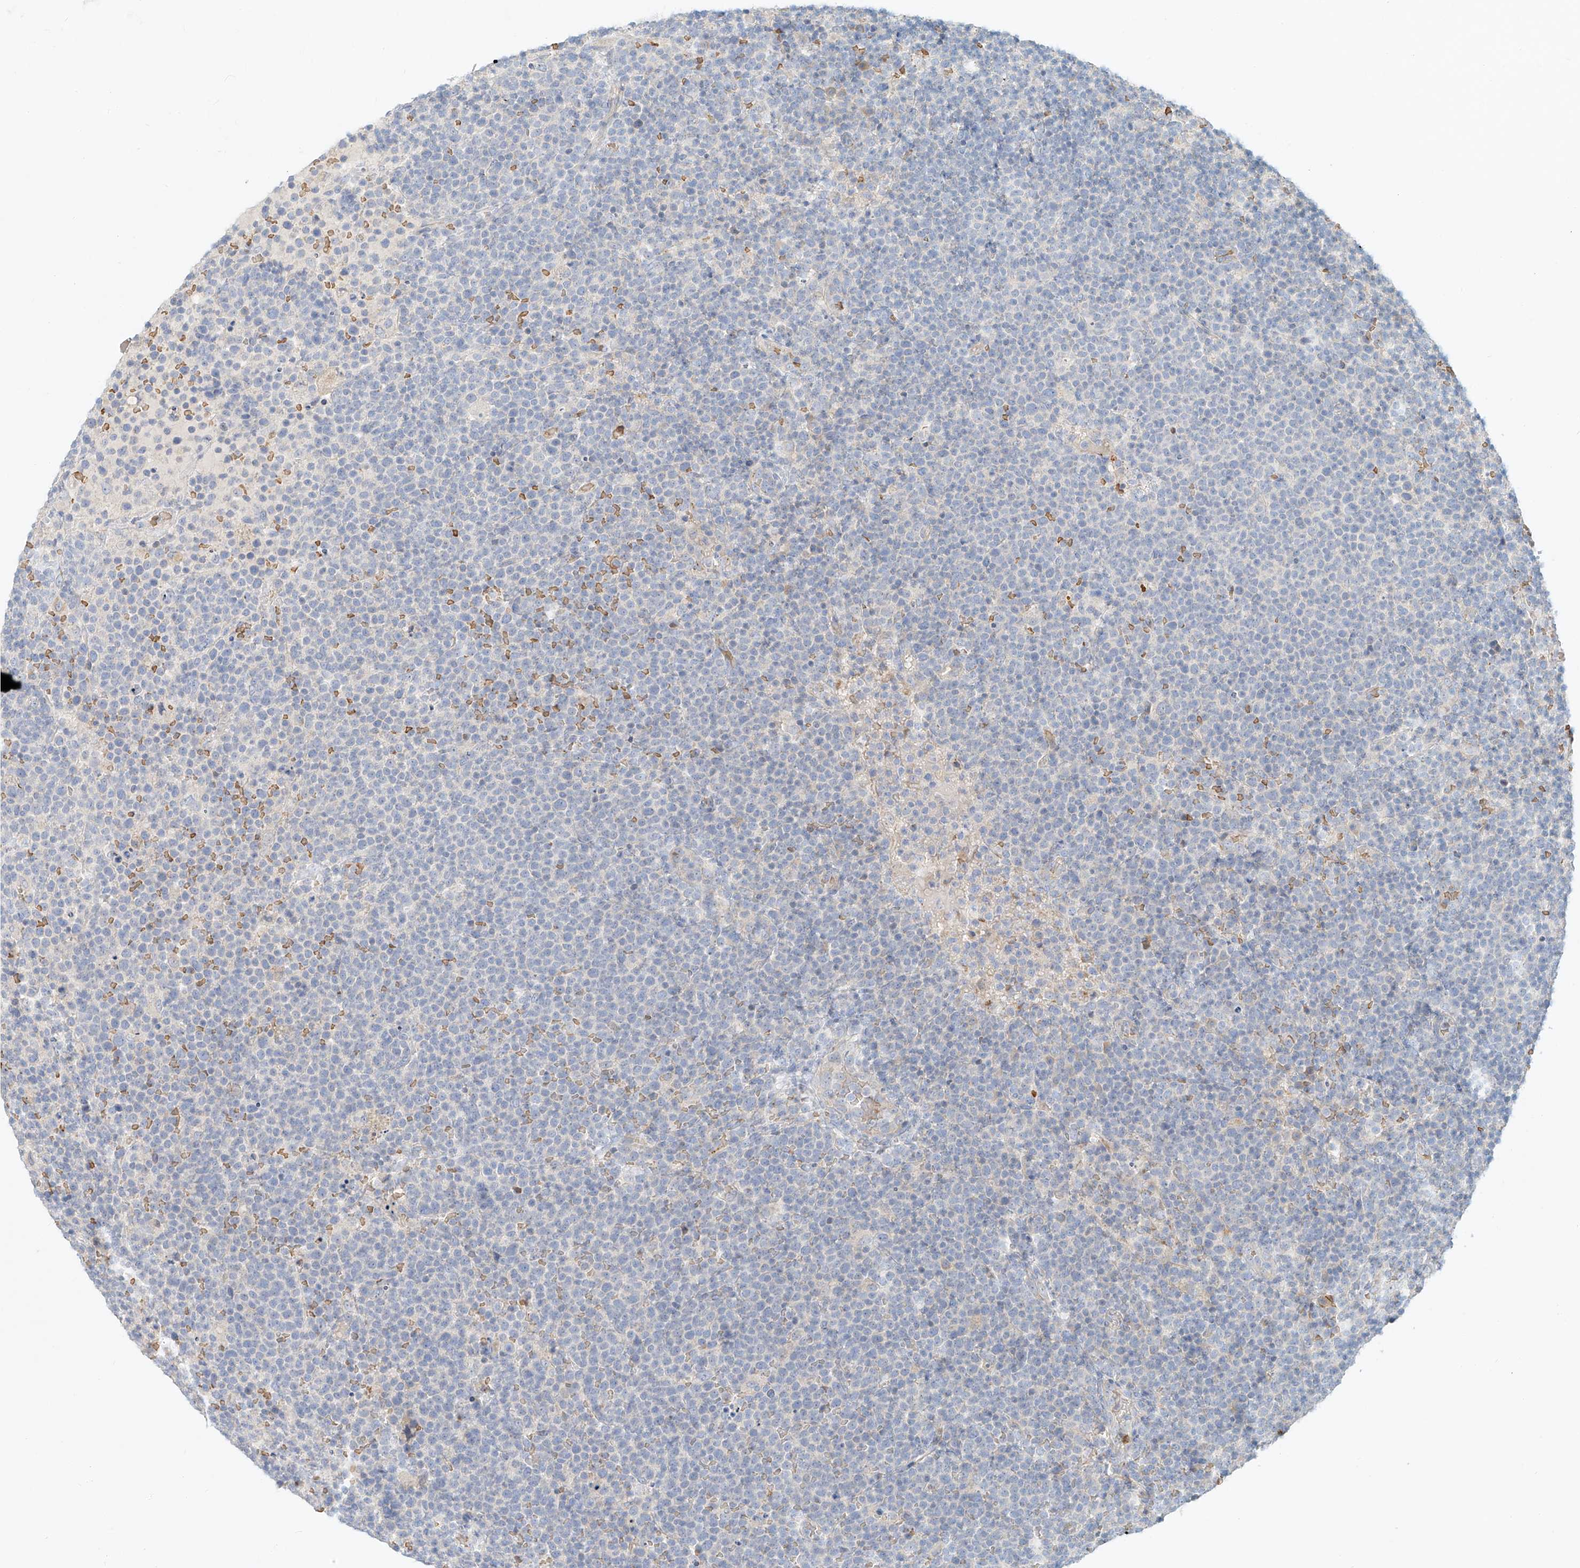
{"staining": {"intensity": "negative", "quantity": "none", "location": "none"}, "tissue": "lymphoma", "cell_type": "Tumor cells", "image_type": "cancer", "snomed": [{"axis": "morphology", "description": "Malignant lymphoma, non-Hodgkin's type, High grade"}, {"axis": "topography", "description": "Lymph node"}], "caption": "IHC micrograph of neoplastic tissue: human lymphoma stained with DAB reveals no significant protein expression in tumor cells.", "gene": "SYTL3", "patient": {"sex": "male", "age": 61}}